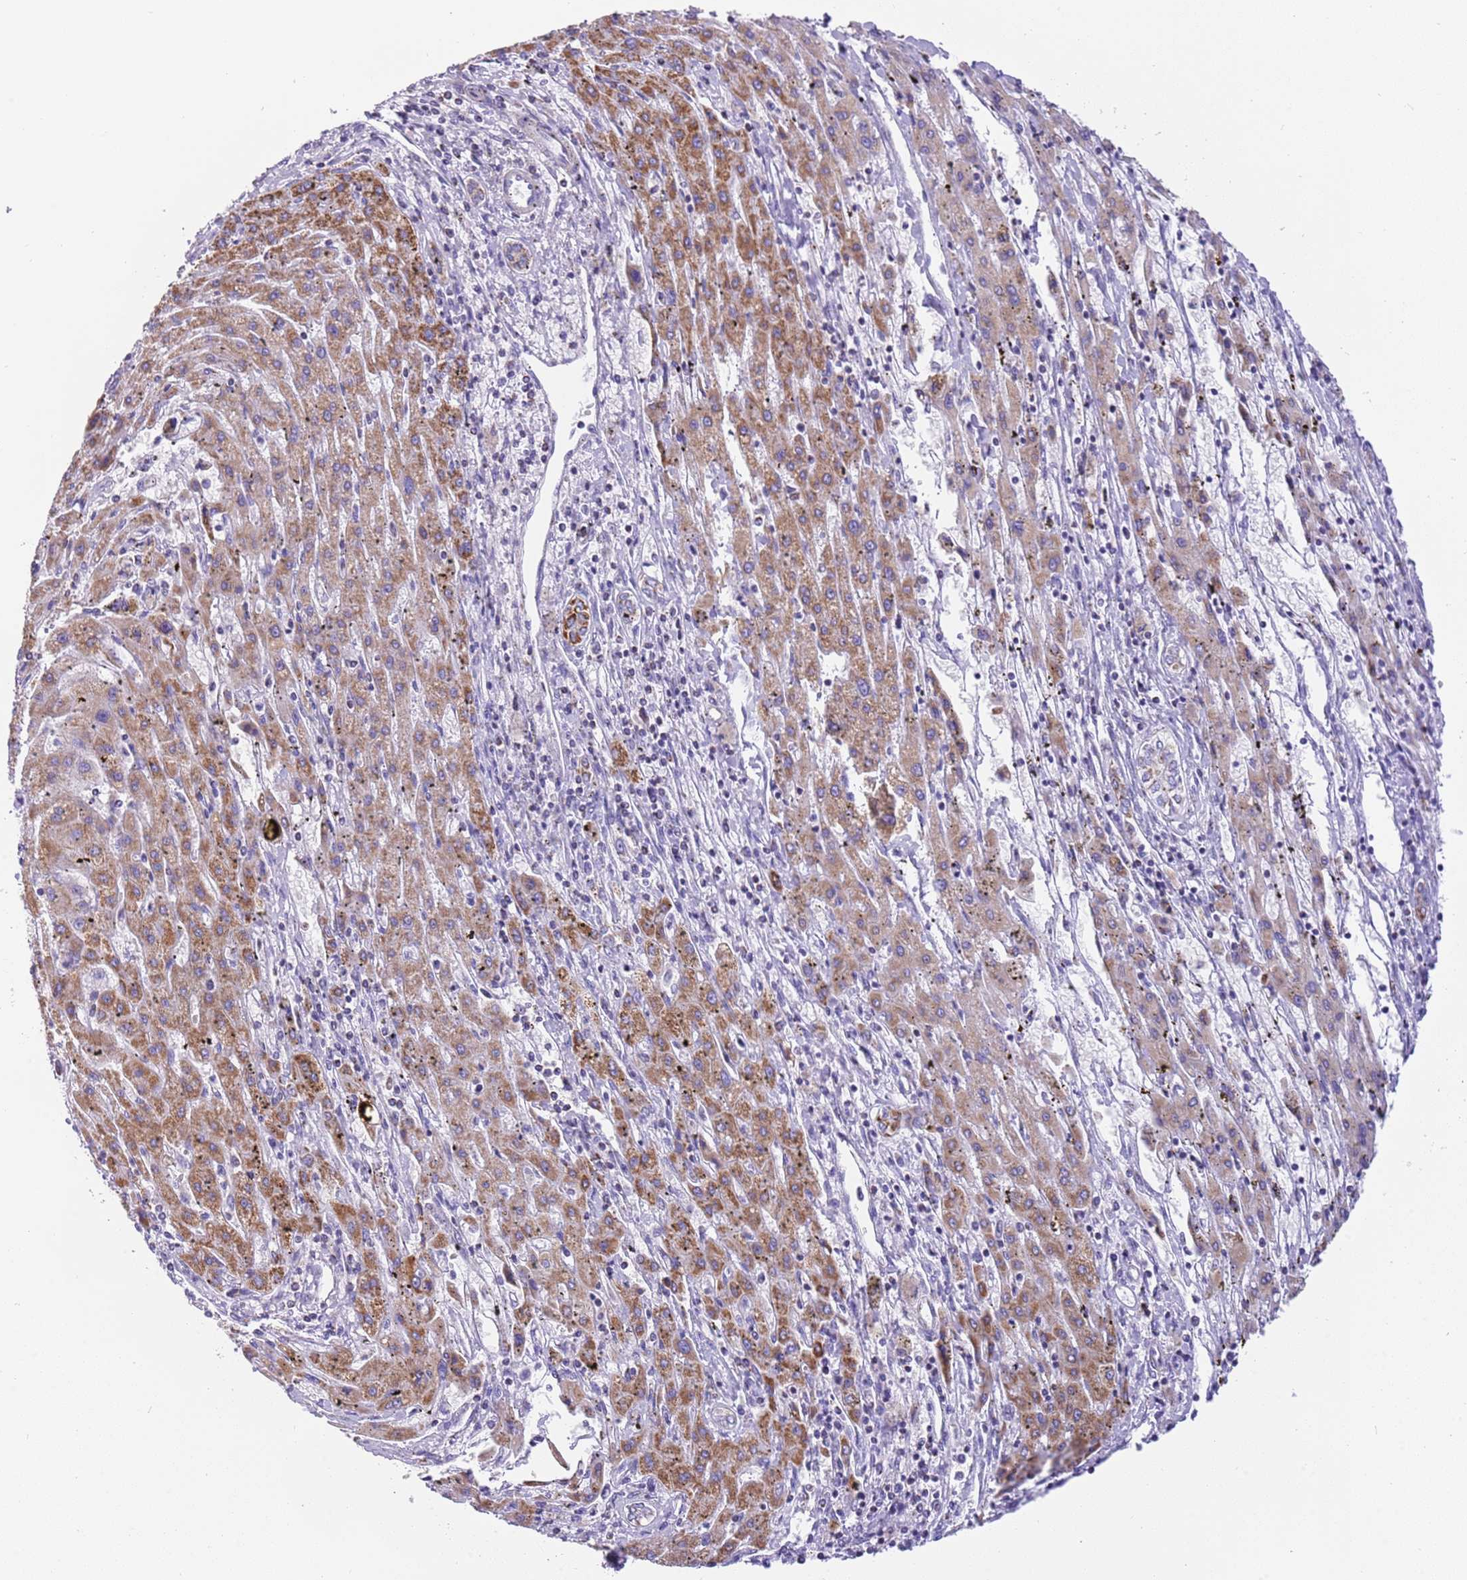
{"staining": {"intensity": "moderate", "quantity": "25%-75%", "location": "cytoplasmic/membranous"}, "tissue": "liver cancer", "cell_type": "Tumor cells", "image_type": "cancer", "snomed": [{"axis": "morphology", "description": "Carcinoma, Hepatocellular, NOS"}, {"axis": "topography", "description": "Liver"}], "caption": "Liver hepatocellular carcinoma stained for a protein (brown) reveals moderate cytoplasmic/membranous positive positivity in approximately 25%-75% of tumor cells.", "gene": "SUCLG2", "patient": {"sex": "male", "age": 72}}